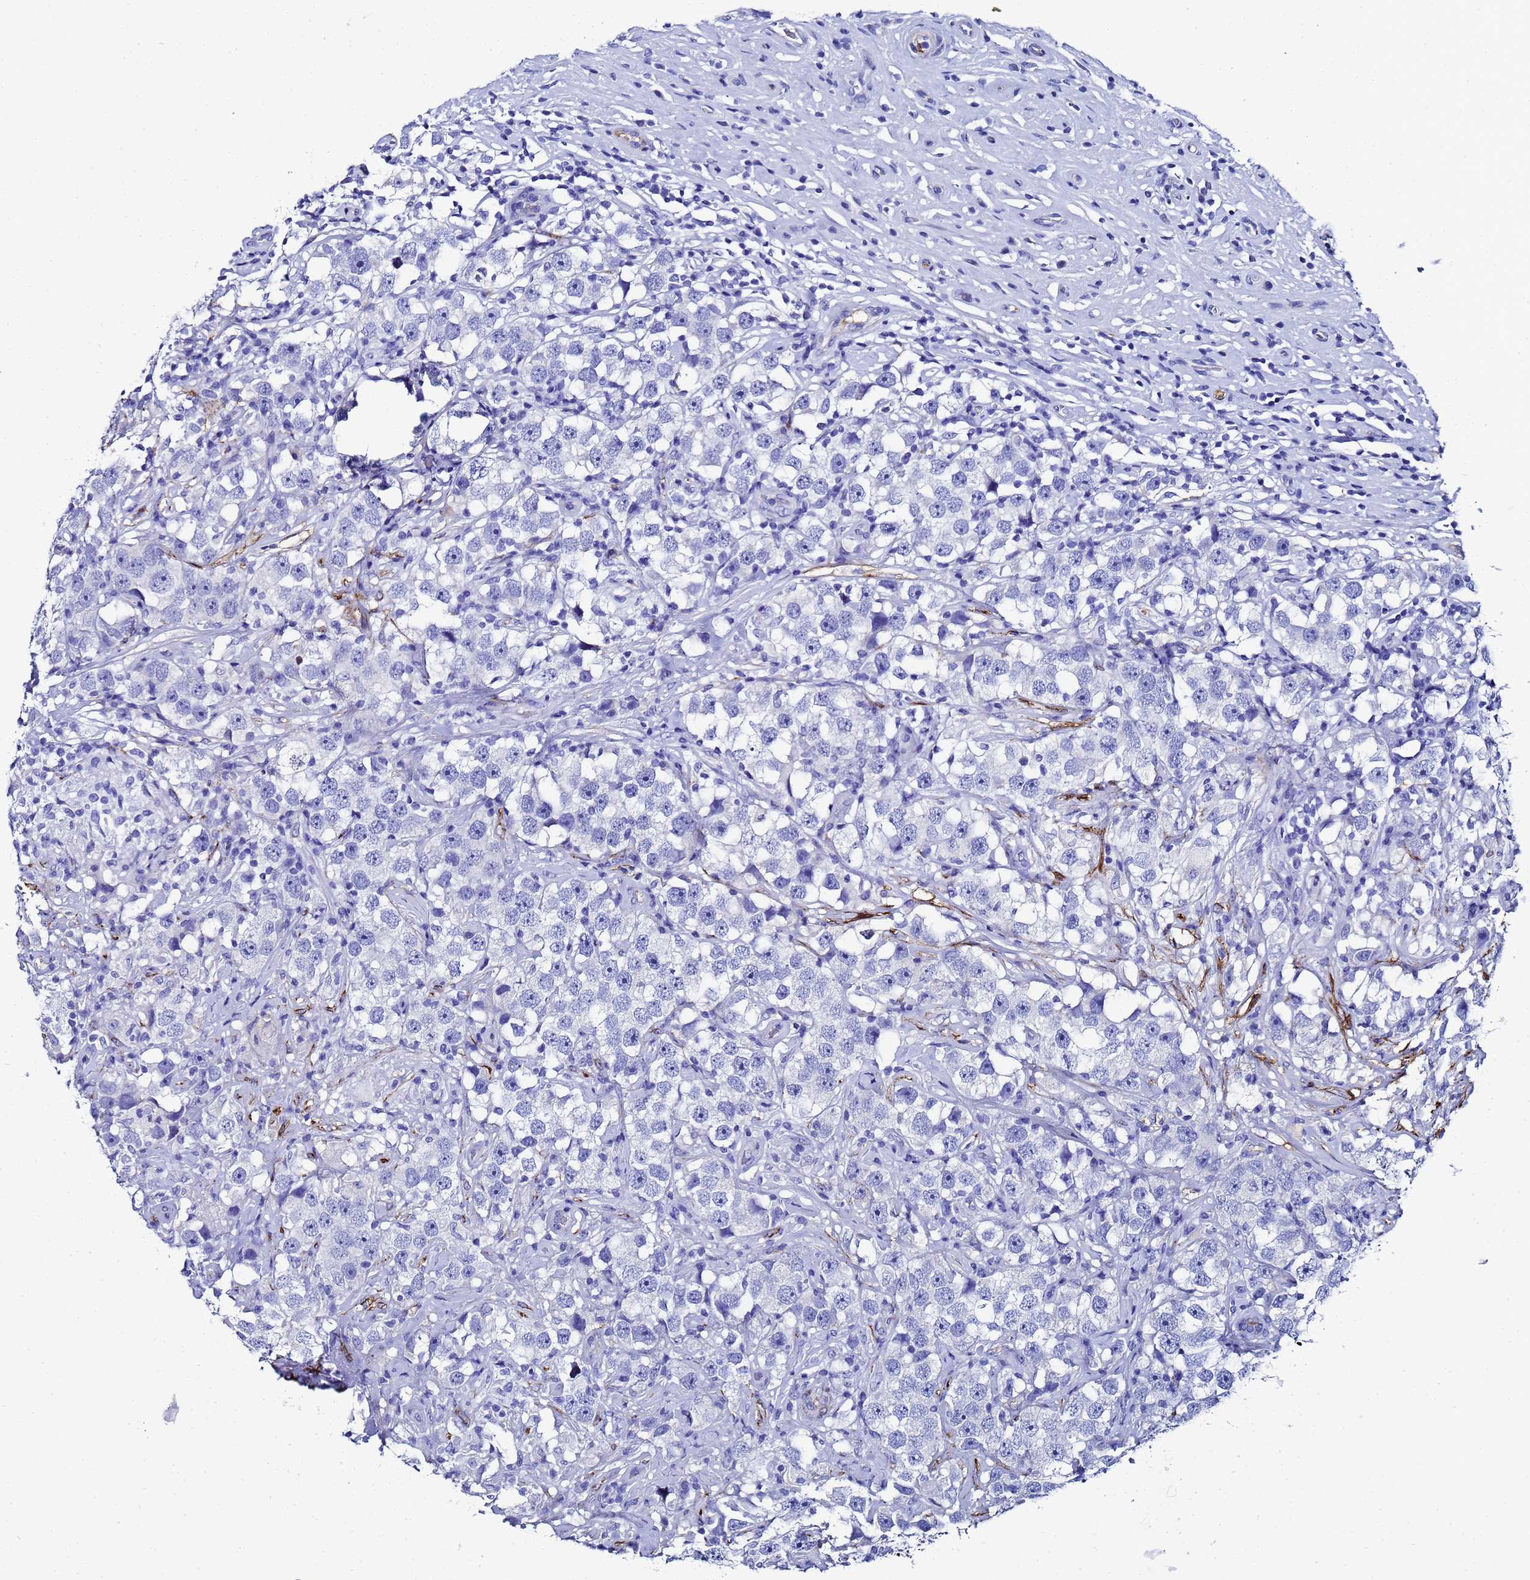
{"staining": {"intensity": "negative", "quantity": "none", "location": "none"}, "tissue": "testis cancer", "cell_type": "Tumor cells", "image_type": "cancer", "snomed": [{"axis": "morphology", "description": "Seminoma, NOS"}, {"axis": "topography", "description": "Testis"}], "caption": "Human seminoma (testis) stained for a protein using immunohistochemistry (IHC) exhibits no staining in tumor cells.", "gene": "ADIPOQ", "patient": {"sex": "male", "age": 49}}